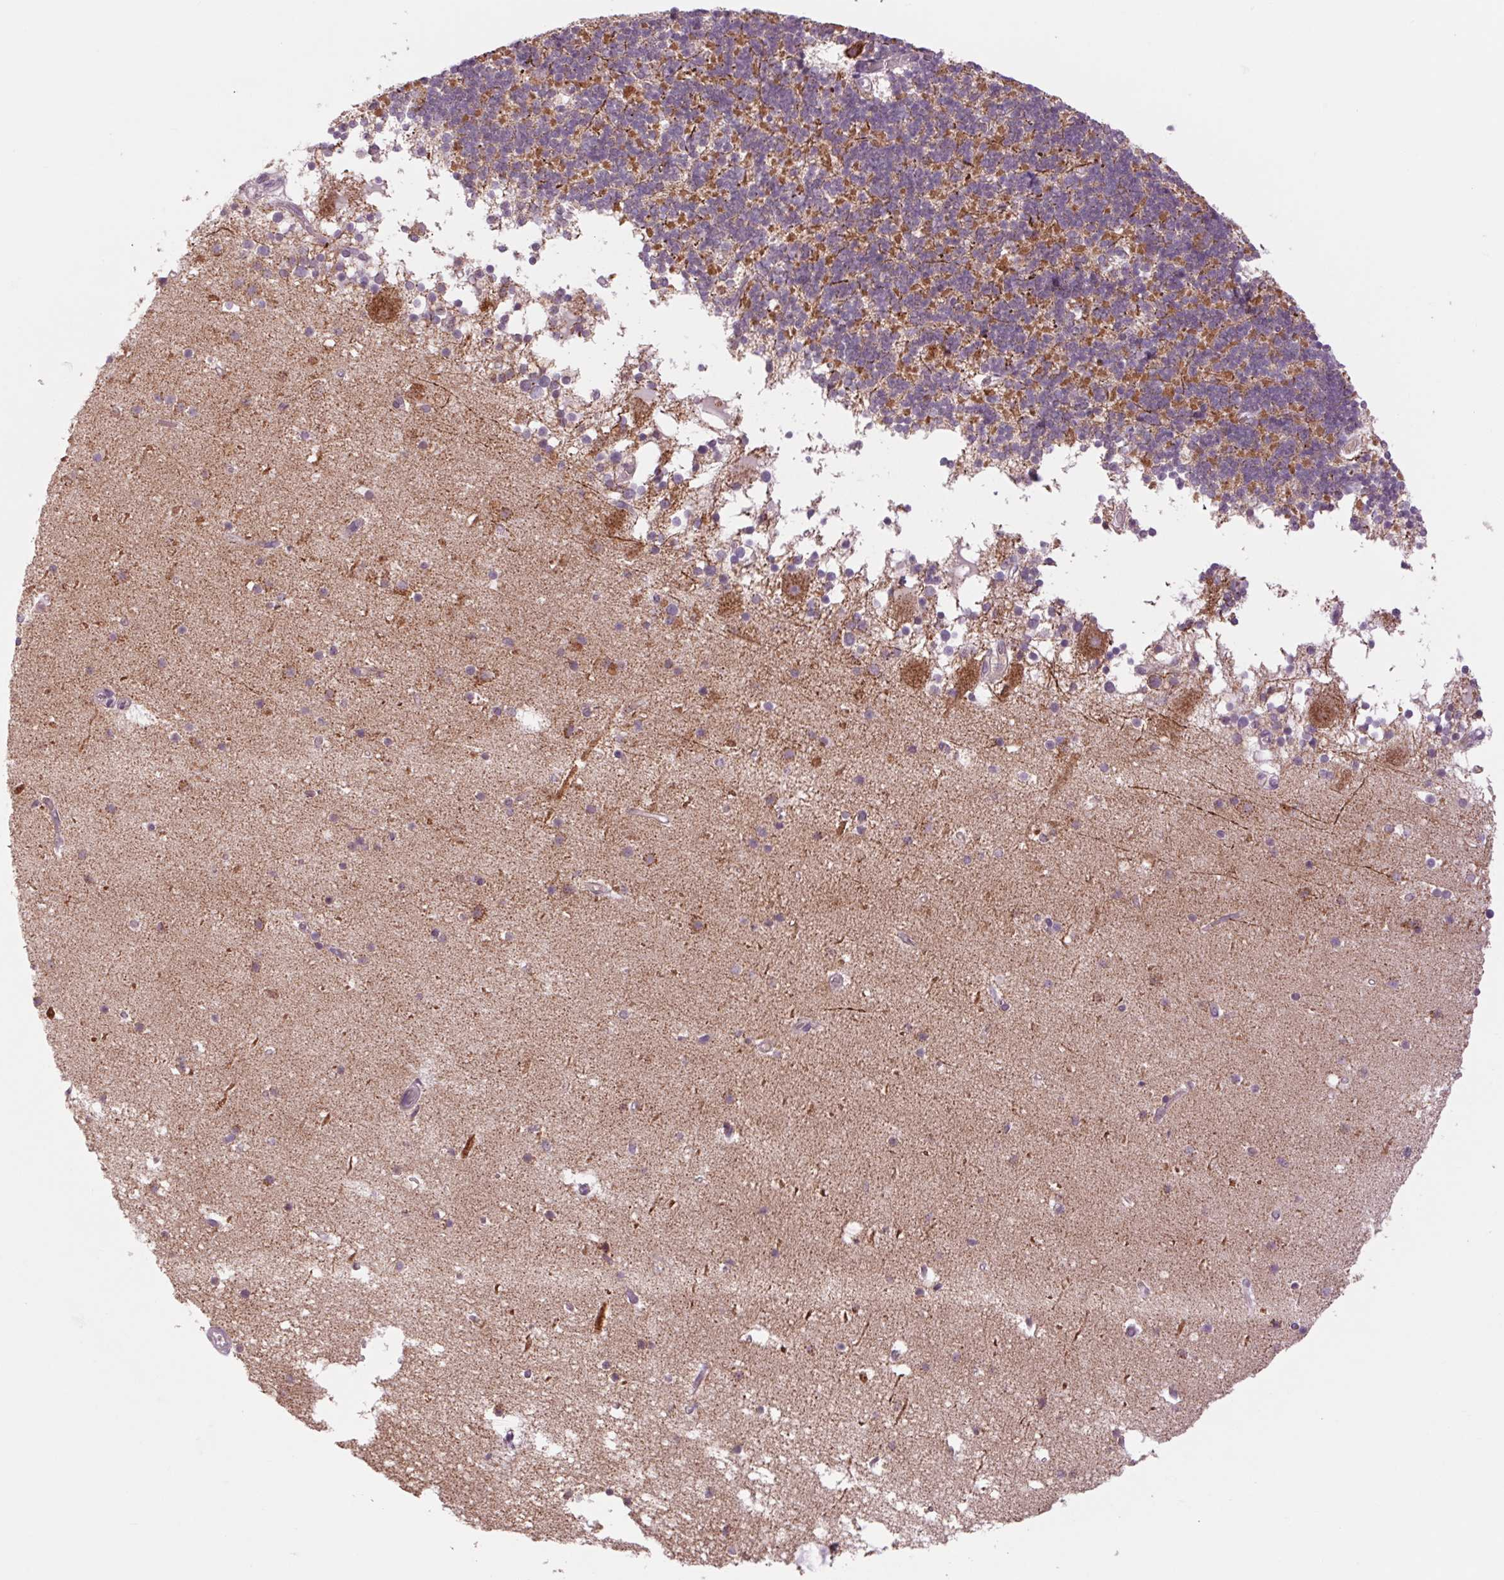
{"staining": {"intensity": "negative", "quantity": "none", "location": "none"}, "tissue": "cerebellum", "cell_type": "Cells in granular layer", "image_type": "normal", "snomed": [{"axis": "morphology", "description": "Normal tissue, NOS"}, {"axis": "topography", "description": "Cerebellum"}], "caption": "The IHC photomicrograph has no significant staining in cells in granular layer of cerebellum.", "gene": "COX6A1", "patient": {"sex": "male", "age": 70}}